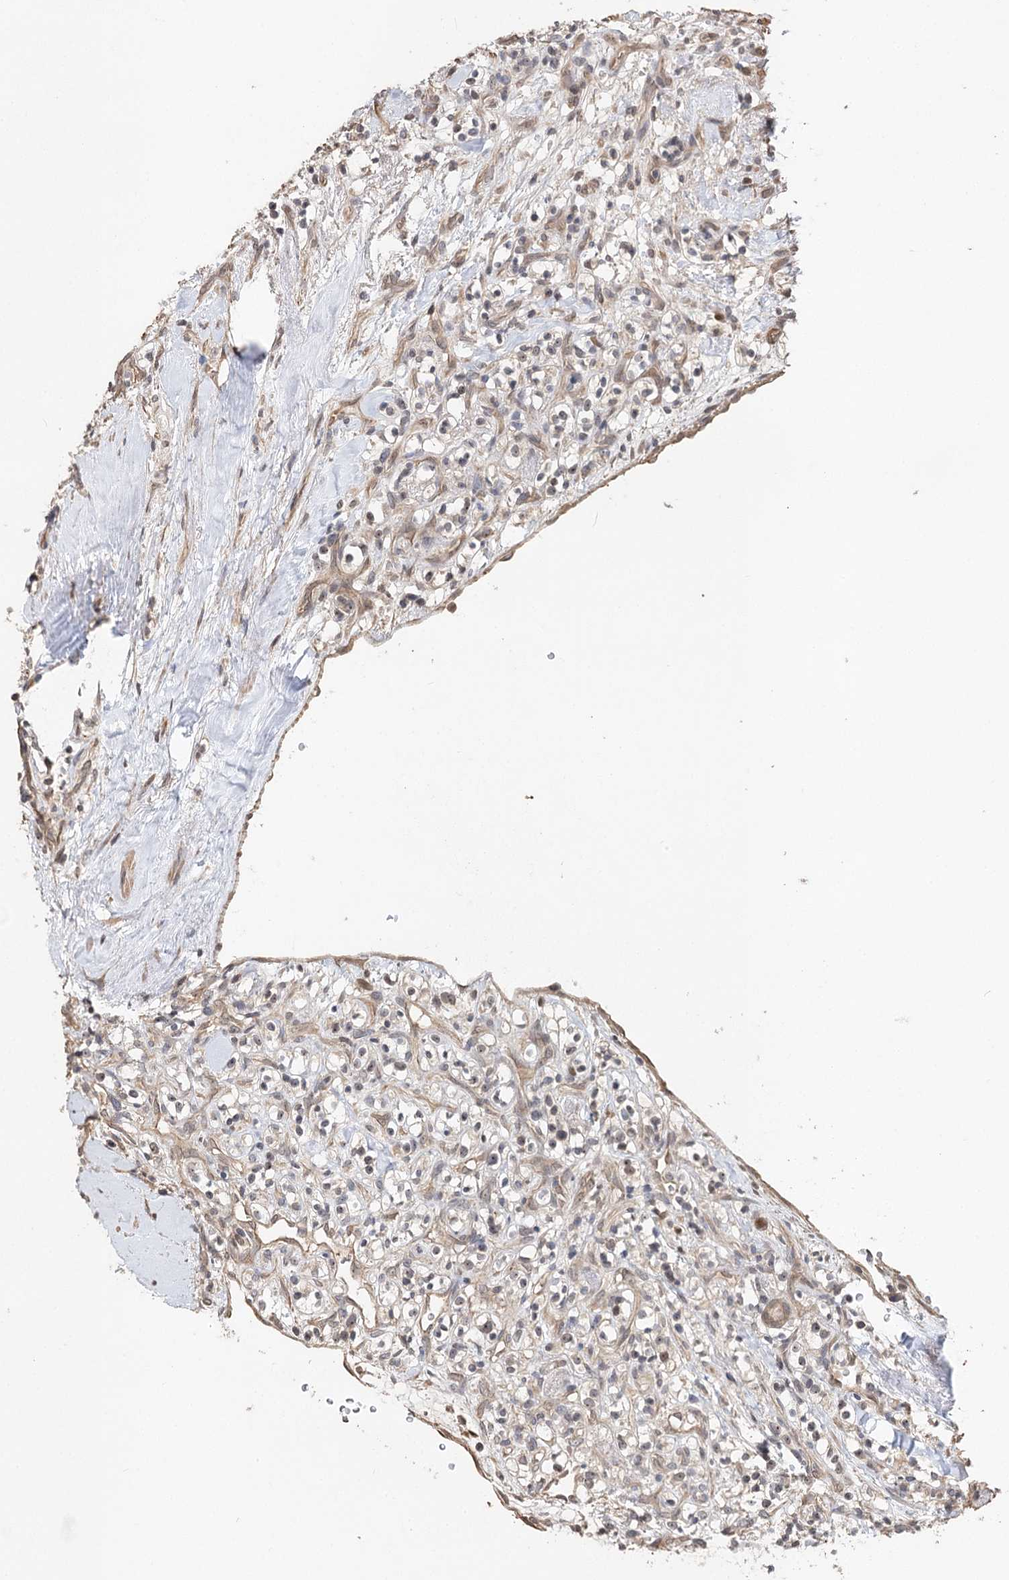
{"staining": {"intensity": "negative", "quantity": "none", "location": "none"}, "tissue": "renal cancer", "cell_type": "Tumor cells", "image_type": "cancer", "snomed": [{"axis": "morphology", "description": "Adenocarcinoma, NOS"}, {"axis": "topography", "description": "Kidney"}], "caption": "DAB (3,3'-diaminobenzidine) immunohistochemical staining of human renal cancer demonstrates no significant positivity in tumor cells.", "gene": "NOPCHAP1", "patient": {"sex": "male", "age": 77}}